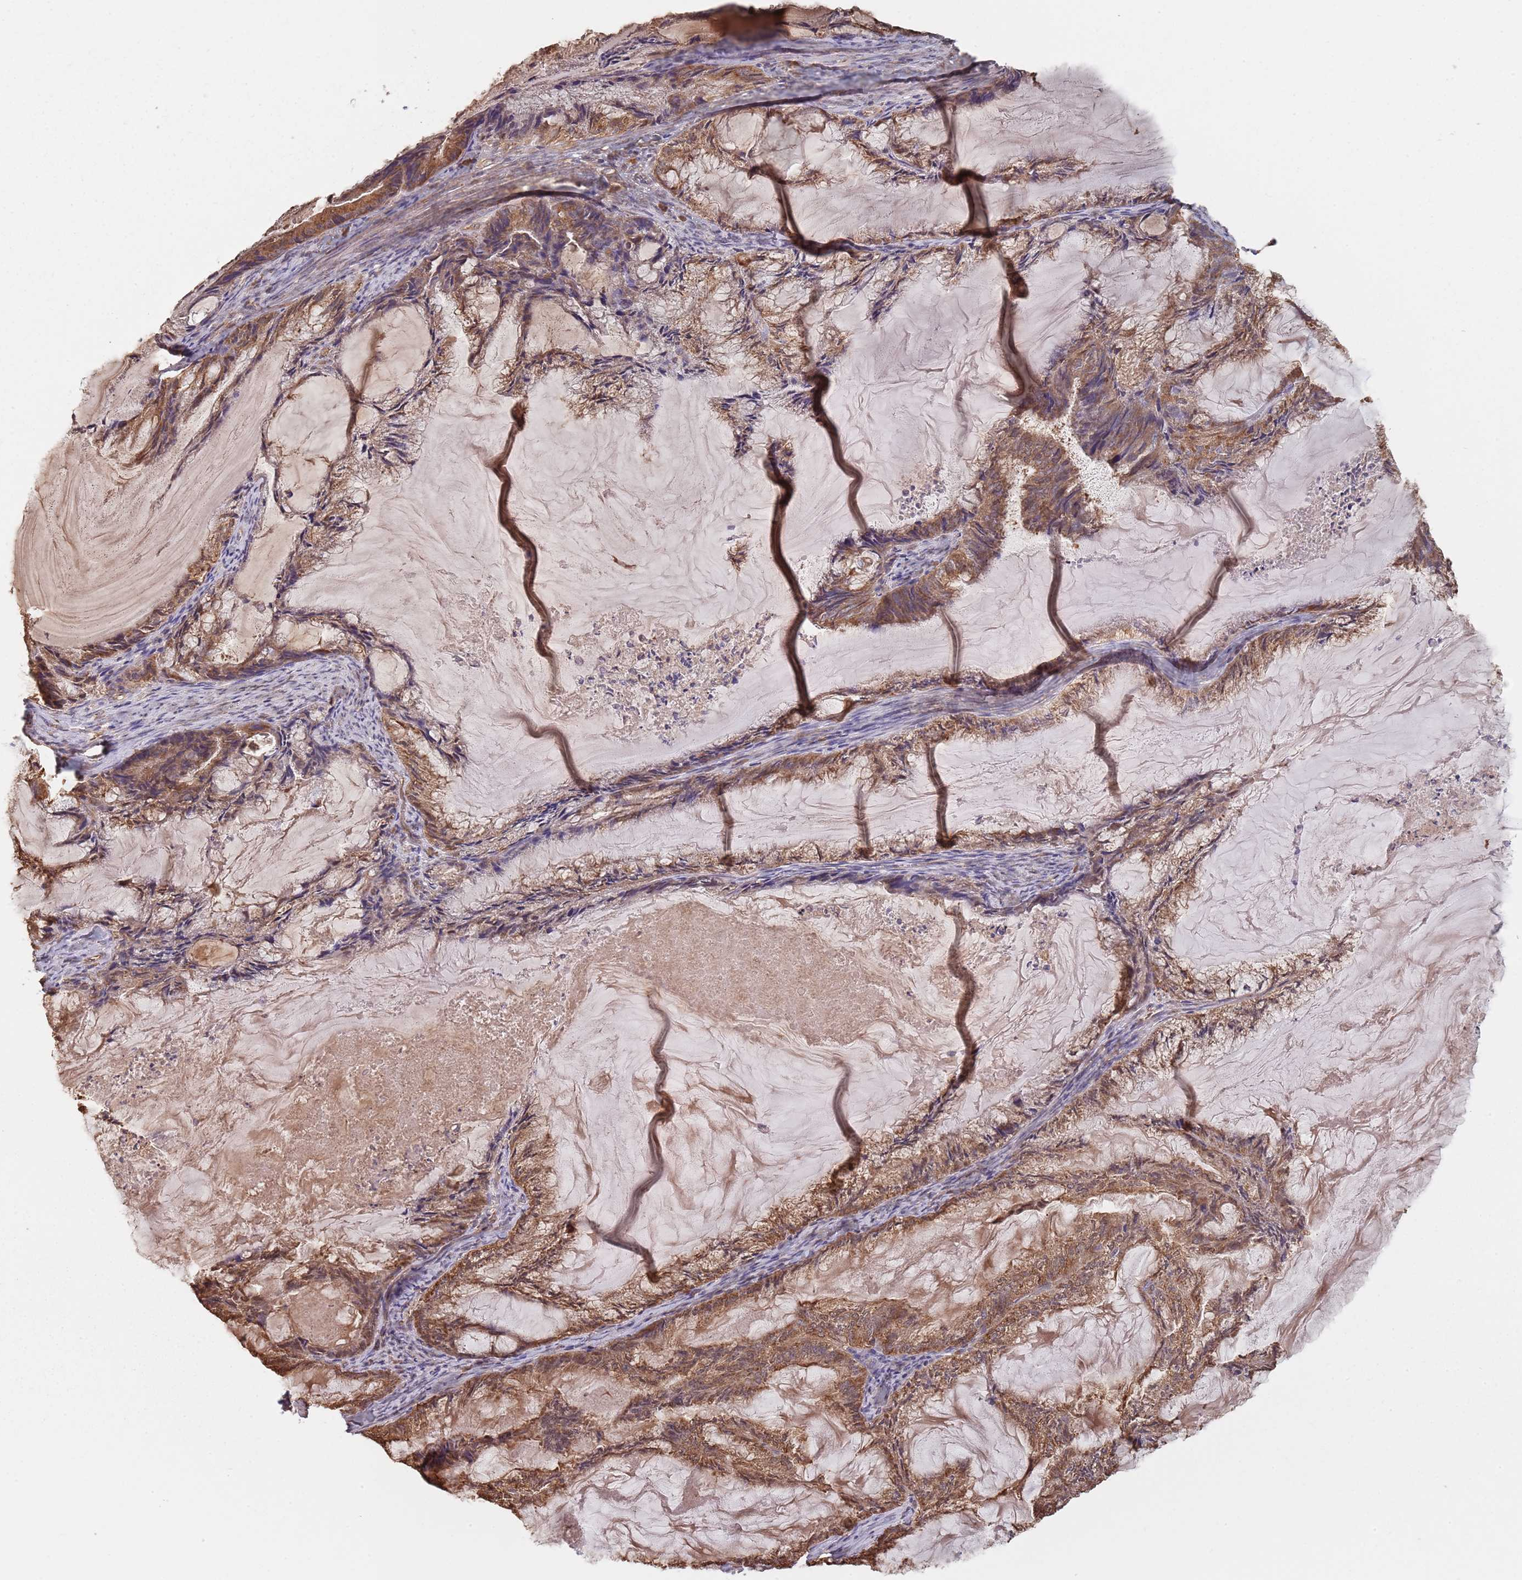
{"staining": {"intensity": "moderate", "quantity": ">75%", "location": "cytoplasmic/membranous"}, "tissue": "endometrial cancer", "cell_type": "Tumor cells", "image_type": "cancer", "snomed": [{"axis": "morphology", "description": "Adenocarcinoma, NOS"}, {"axis": "topography", "description": "Endometrium"}], "caption": "The immunohistochemical stain labels moderate cytoplasmic/membranous positivity in tumor cells of endometrial cancer (adenocarcinoma) tissue.", "gene": "COG4", "patient": {"sex": "female", "age": 86}}